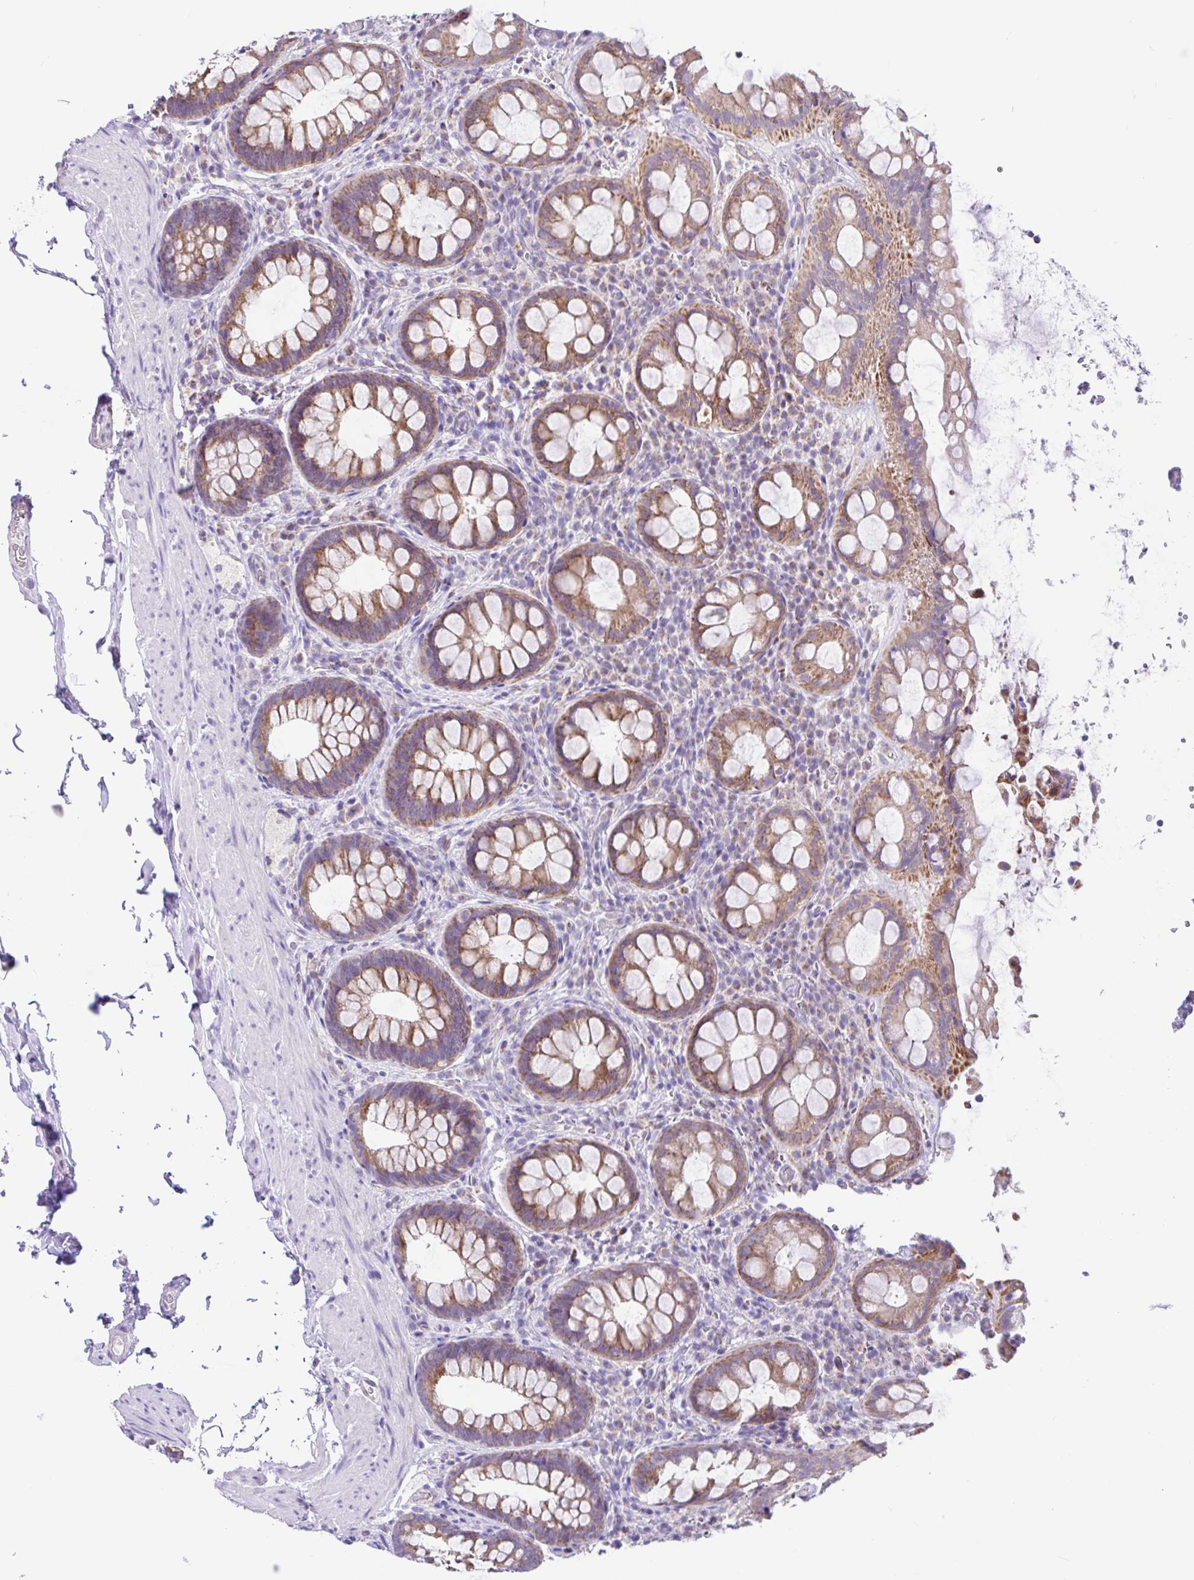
{"staining": {"intensity": "moderate", "quantity": ">75%", "location": "cytoplasmic/membranous"}, "tissue": "rectum", "cell_type": "Glandular cells", "image_type": "normal", "snomed": [{"axis": "morphology", "description": "Normal tissue, NOS"}, {"axis": "topography", "description": "Rectum"}], "caption": "A histopathology image showing moderate cytoplasmic/membranous positivity in approximately >75% of glandular cells in benign rectum, as visualized by brown immunohistochemical staining.", "gene": "NDUFS2", "patient": {"sex": "female", "age": 69}}